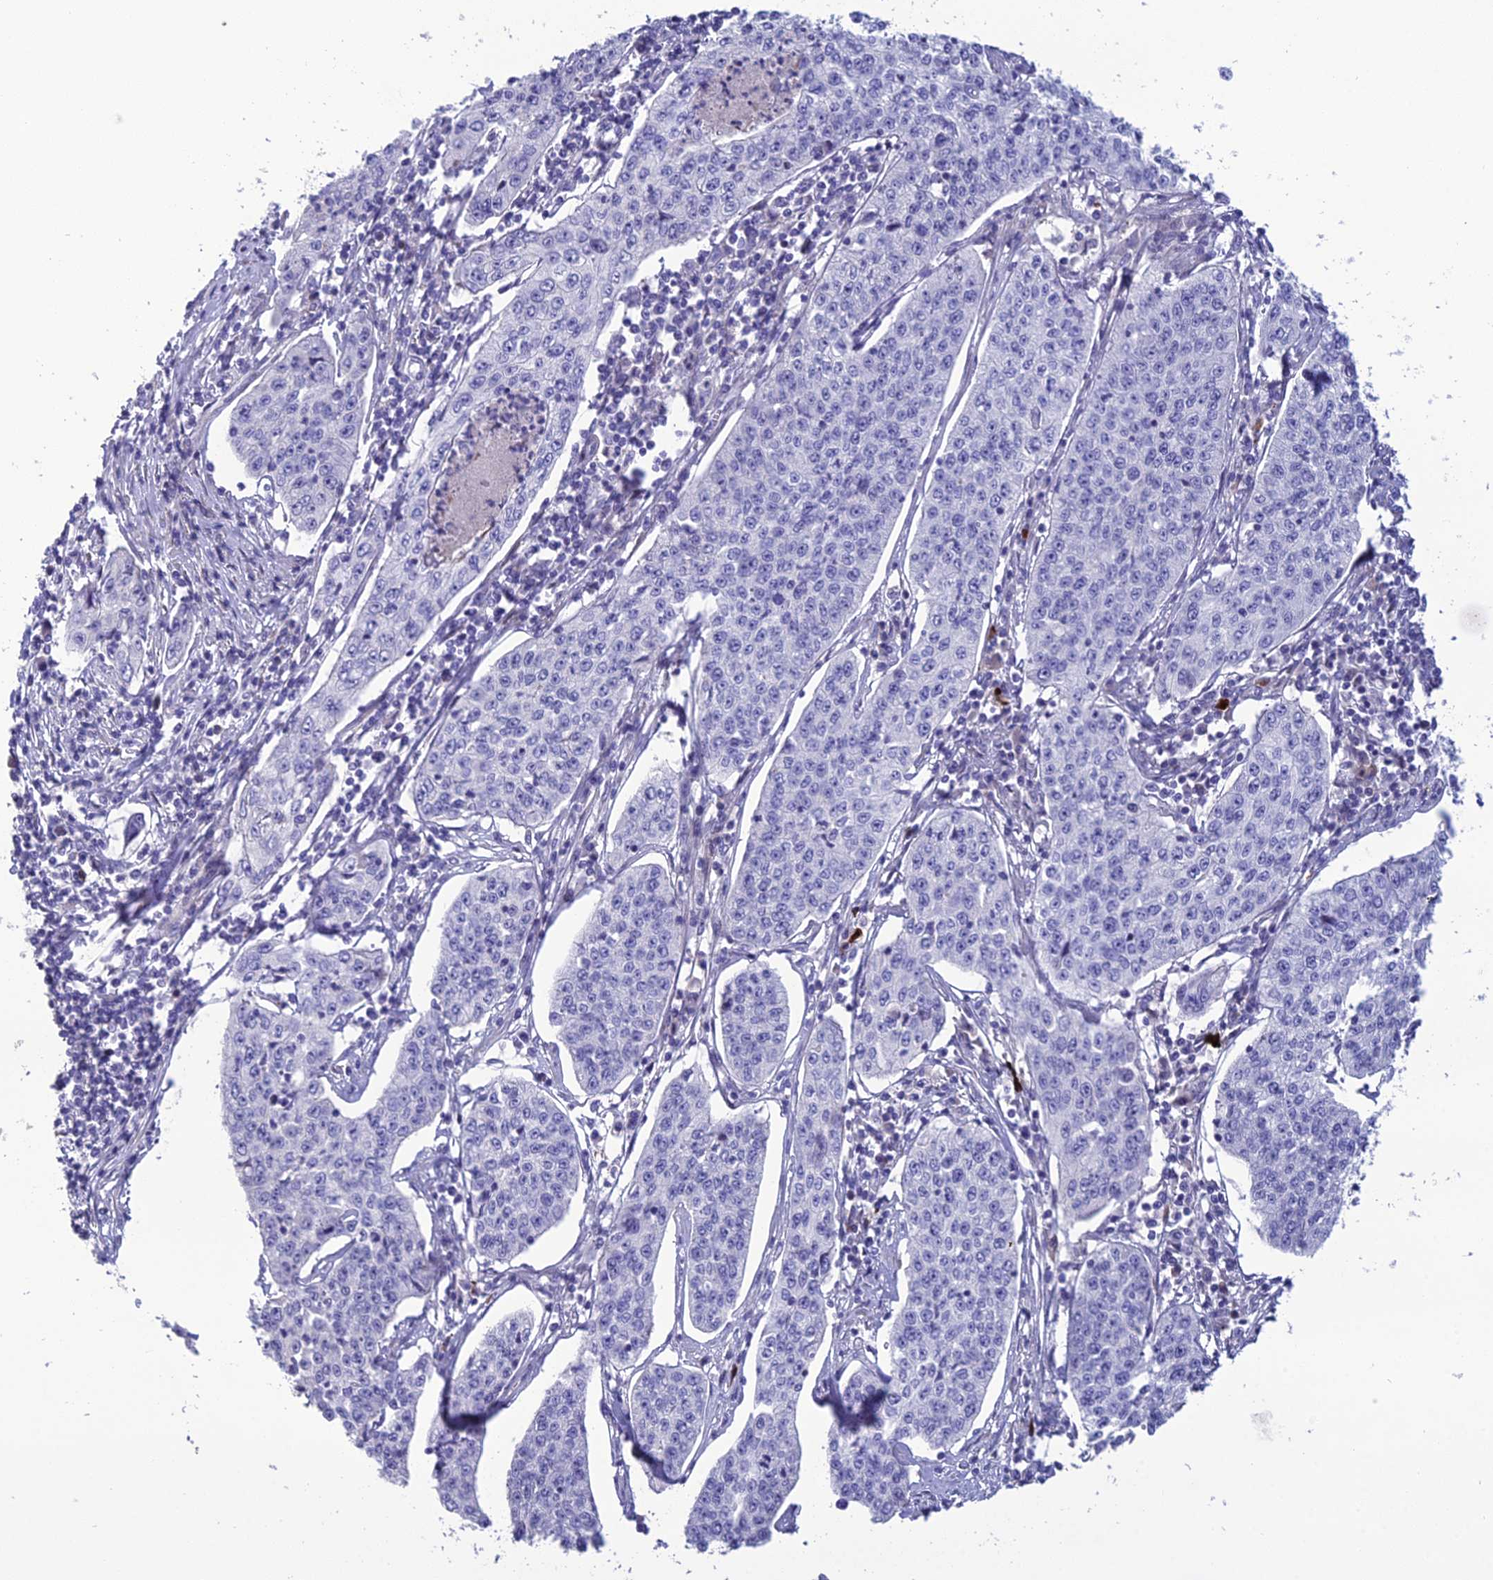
{"staining": {"intensity": "negative", "quantity": "none", "location": "none"}, "tissue": "cervical cancer", "cell_type": "Tumor cells", "image_type": "cancer", "snomed": [{"axis": "morphology", "description": "Squamous cell carcinoma, NOS"}, {"axis": "topography", "description": "Cervix"}], "caption": "The photomicrograph demonstrates no significant expression in tumor cells of cervical cancer (squamous cell carcinoma).", "gene": "OR56B1", "patient": {"sex": "female", "age": 35}}